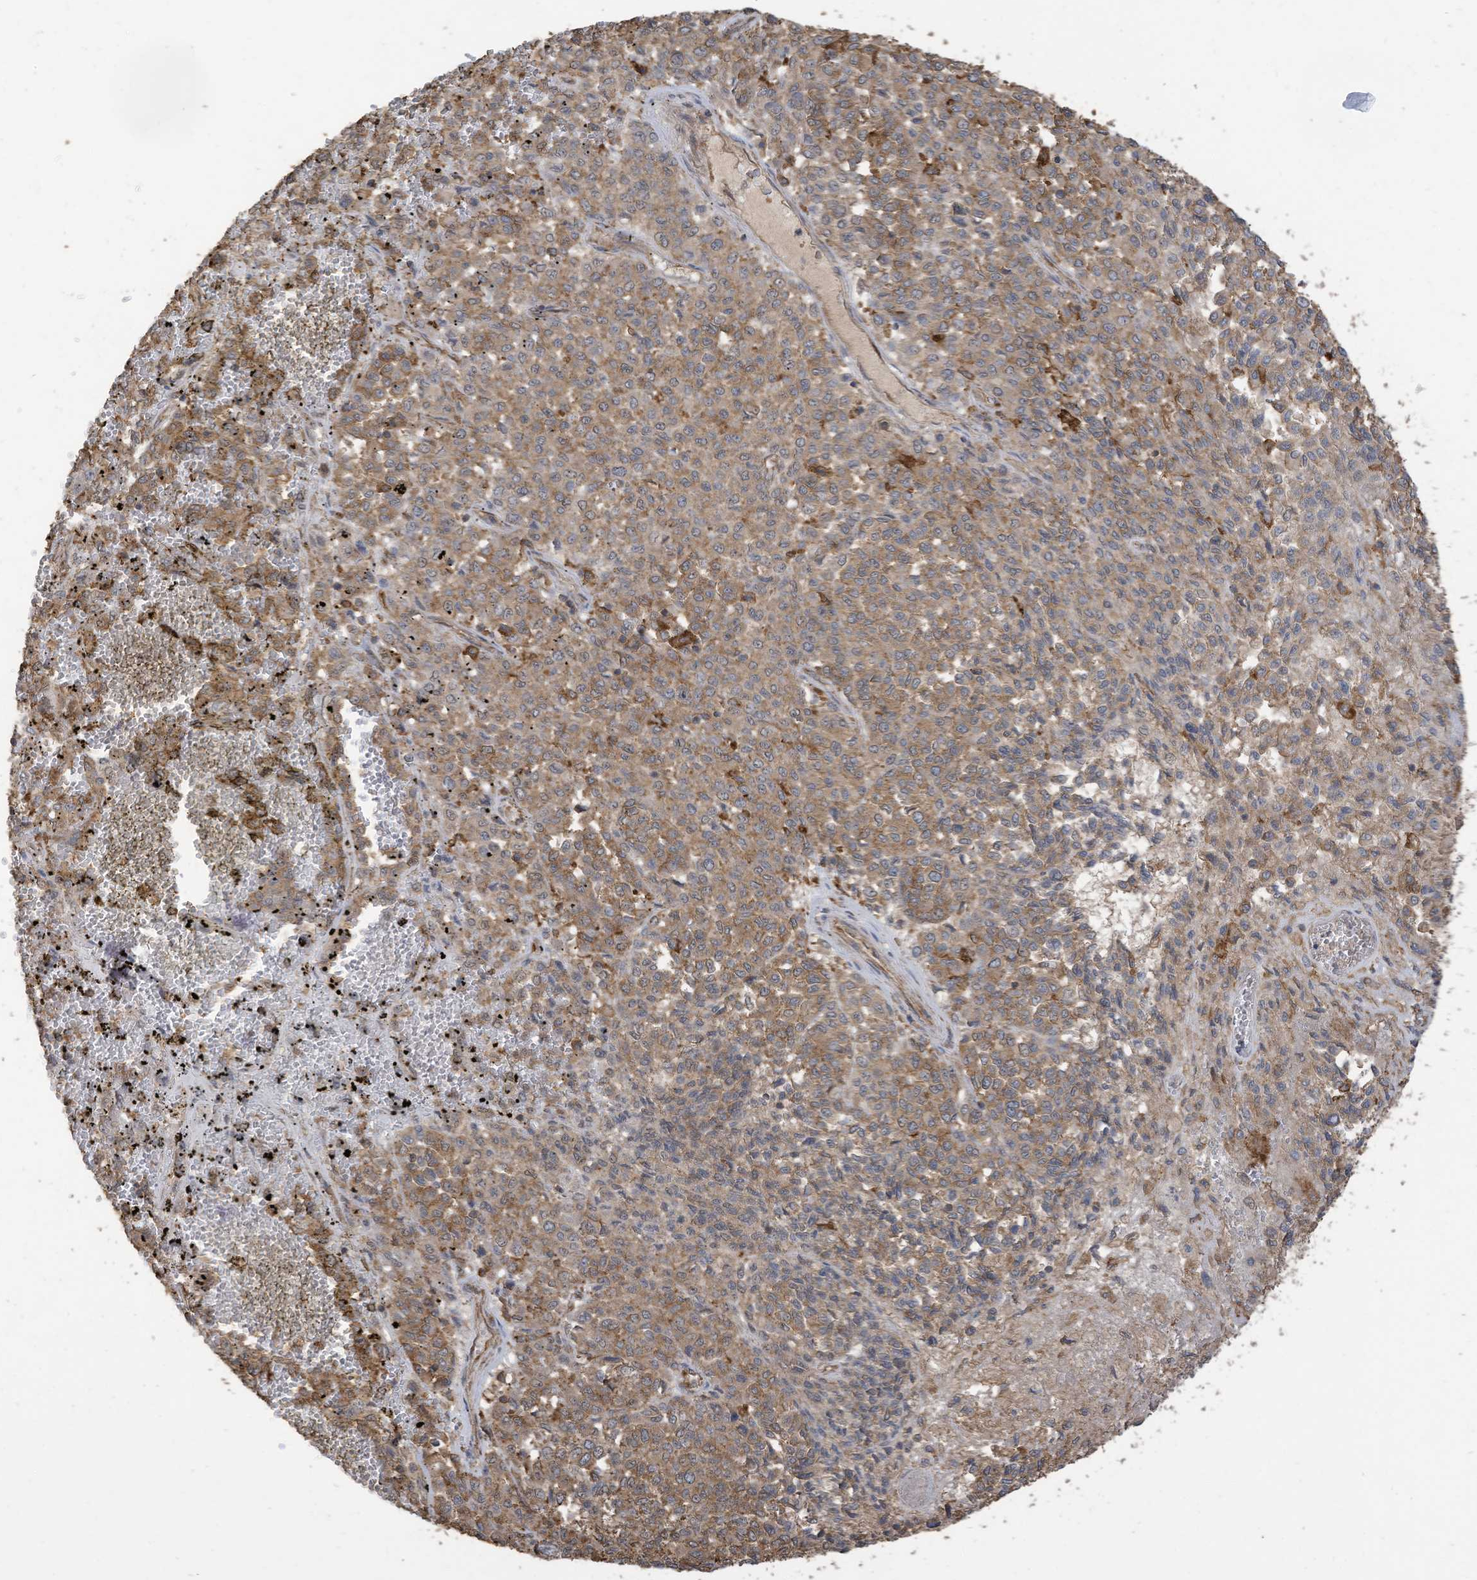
{"staining": {"intensity": "moderate", "quantity": ">75%", "location": "cytoplasmic/membranous"}, "tissue": "melanoma", "cell_type": "Tumor cells", "image_type": "cancer", "snomed": [{"axis": "morphology", "description": "Malignant melanoma, Metastatic site"}, {"axis": "topography", "description": "Pancreas"}], "caption": "Tumor cells display medium levels of moderate cytoplasmic/membranous expression in approximately >75% of cells in human malignant melanoma (metastatic site).", "gene": "COX10", "patient": {"sex": "female", "age": 30}}